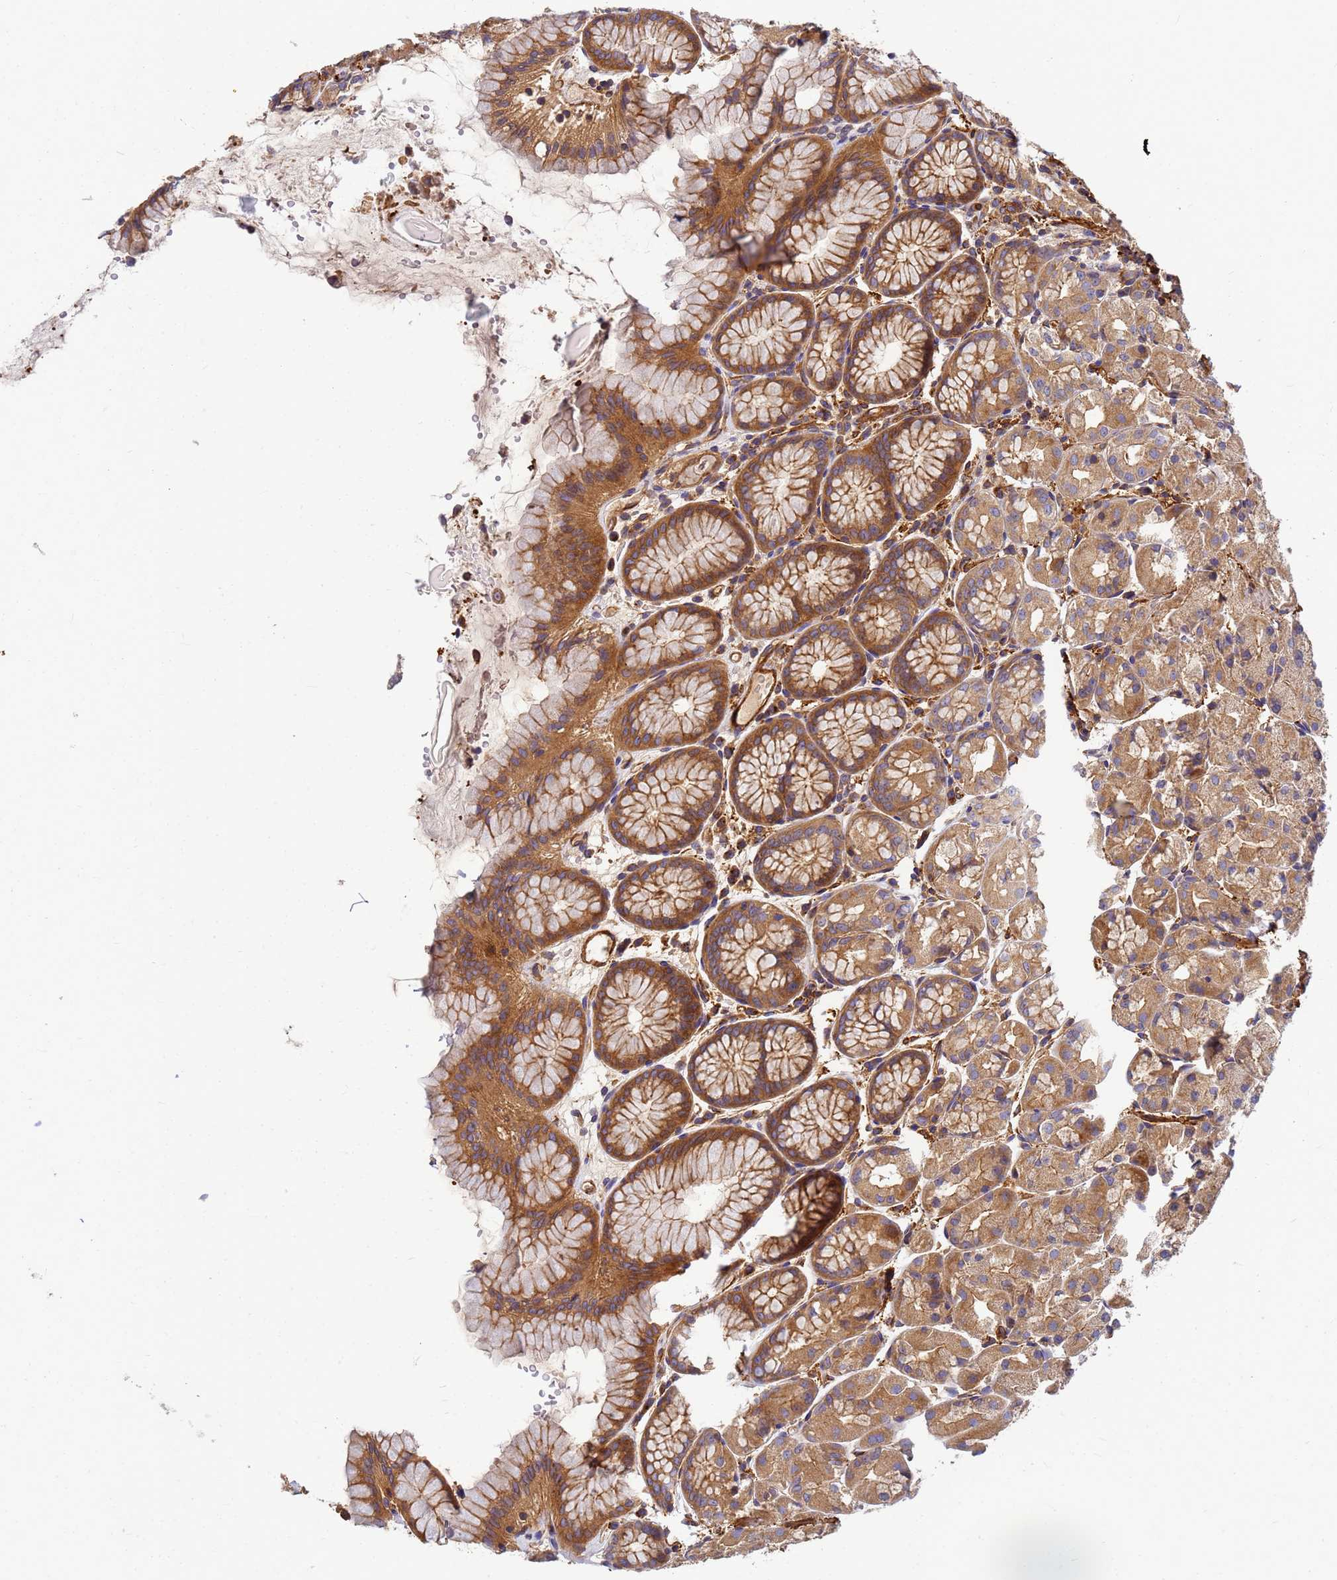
{"staining": {"intensity": "moderate", "quantity": ">75%", "location": "cytoplasmic/membranous"}, "tissue": "stomach", "cell_type": "Glandular cells", "image_type": "normal", "snomed": [{"axis": "morphology", "description": "Normal tissue, NOS"}, {"axis": "topography", "description": "Stomach, upper"}], "caption": "Moderate cytoplasmic/membranous staining for a protein is seen in approximately >75% of glandular cells of unremarkable stomach using immunohistochemistry.", "gene": "C2CD5", "patient": {"sex": "male", "age": 47}}